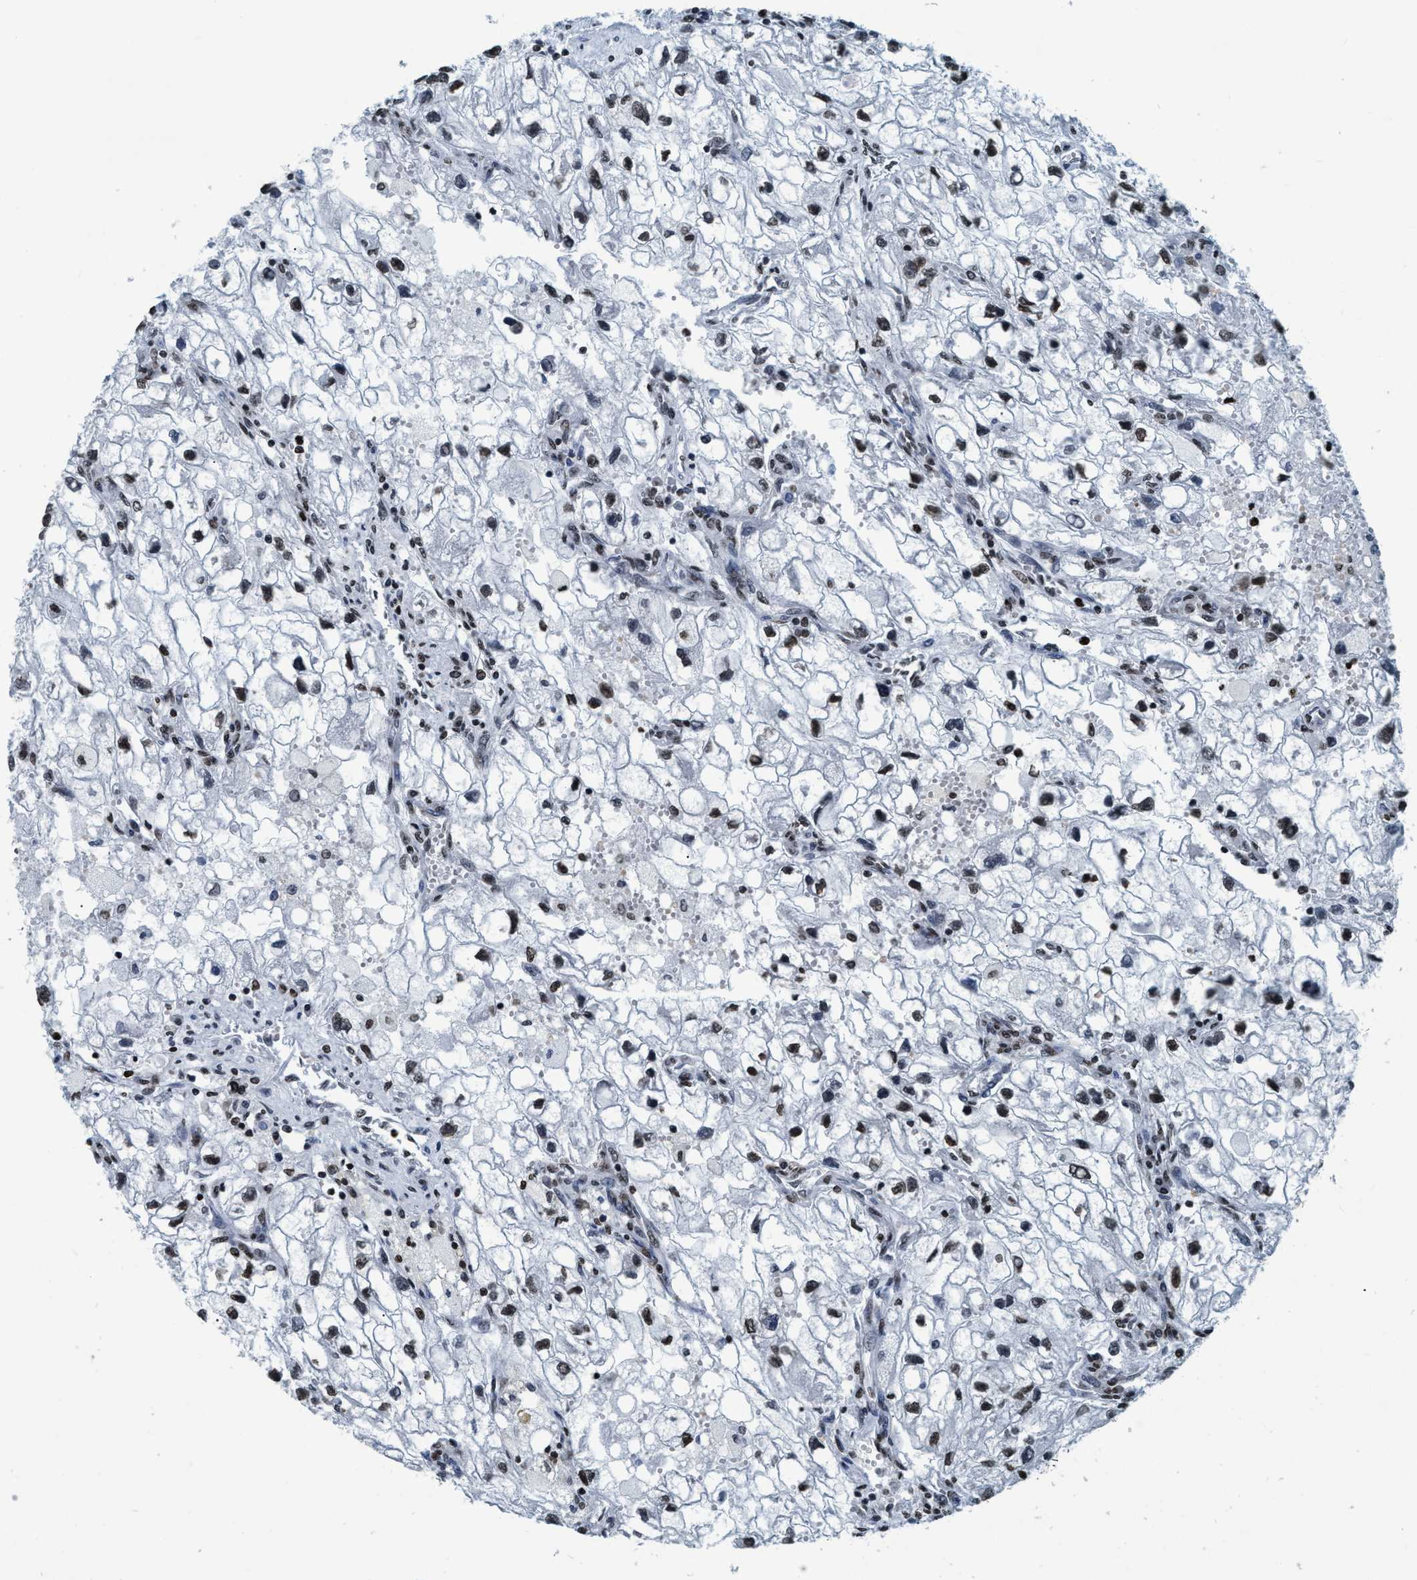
{"staining": {"intensity": "weak", "quantity": ">75%", "location": "nuclear"}, "tissue": "renal cancer", "cell_type": "Tumor cells", "image_type": "cancer", "snomed": [{"axis": "morphology", "description": "Adenocarcinoma, NOS"}, {"axis": "topography", "description": "Kidney"}], "caption": "Protein expression analysis of renal cancer exhibits weak nuclear positivity in approximately >75% of tumor cells. The protein of interest is shown in brown color, while the nuclei are stained blue.", "gene": "CCNE2", "patient": {"sex": "female", "age": 70}}